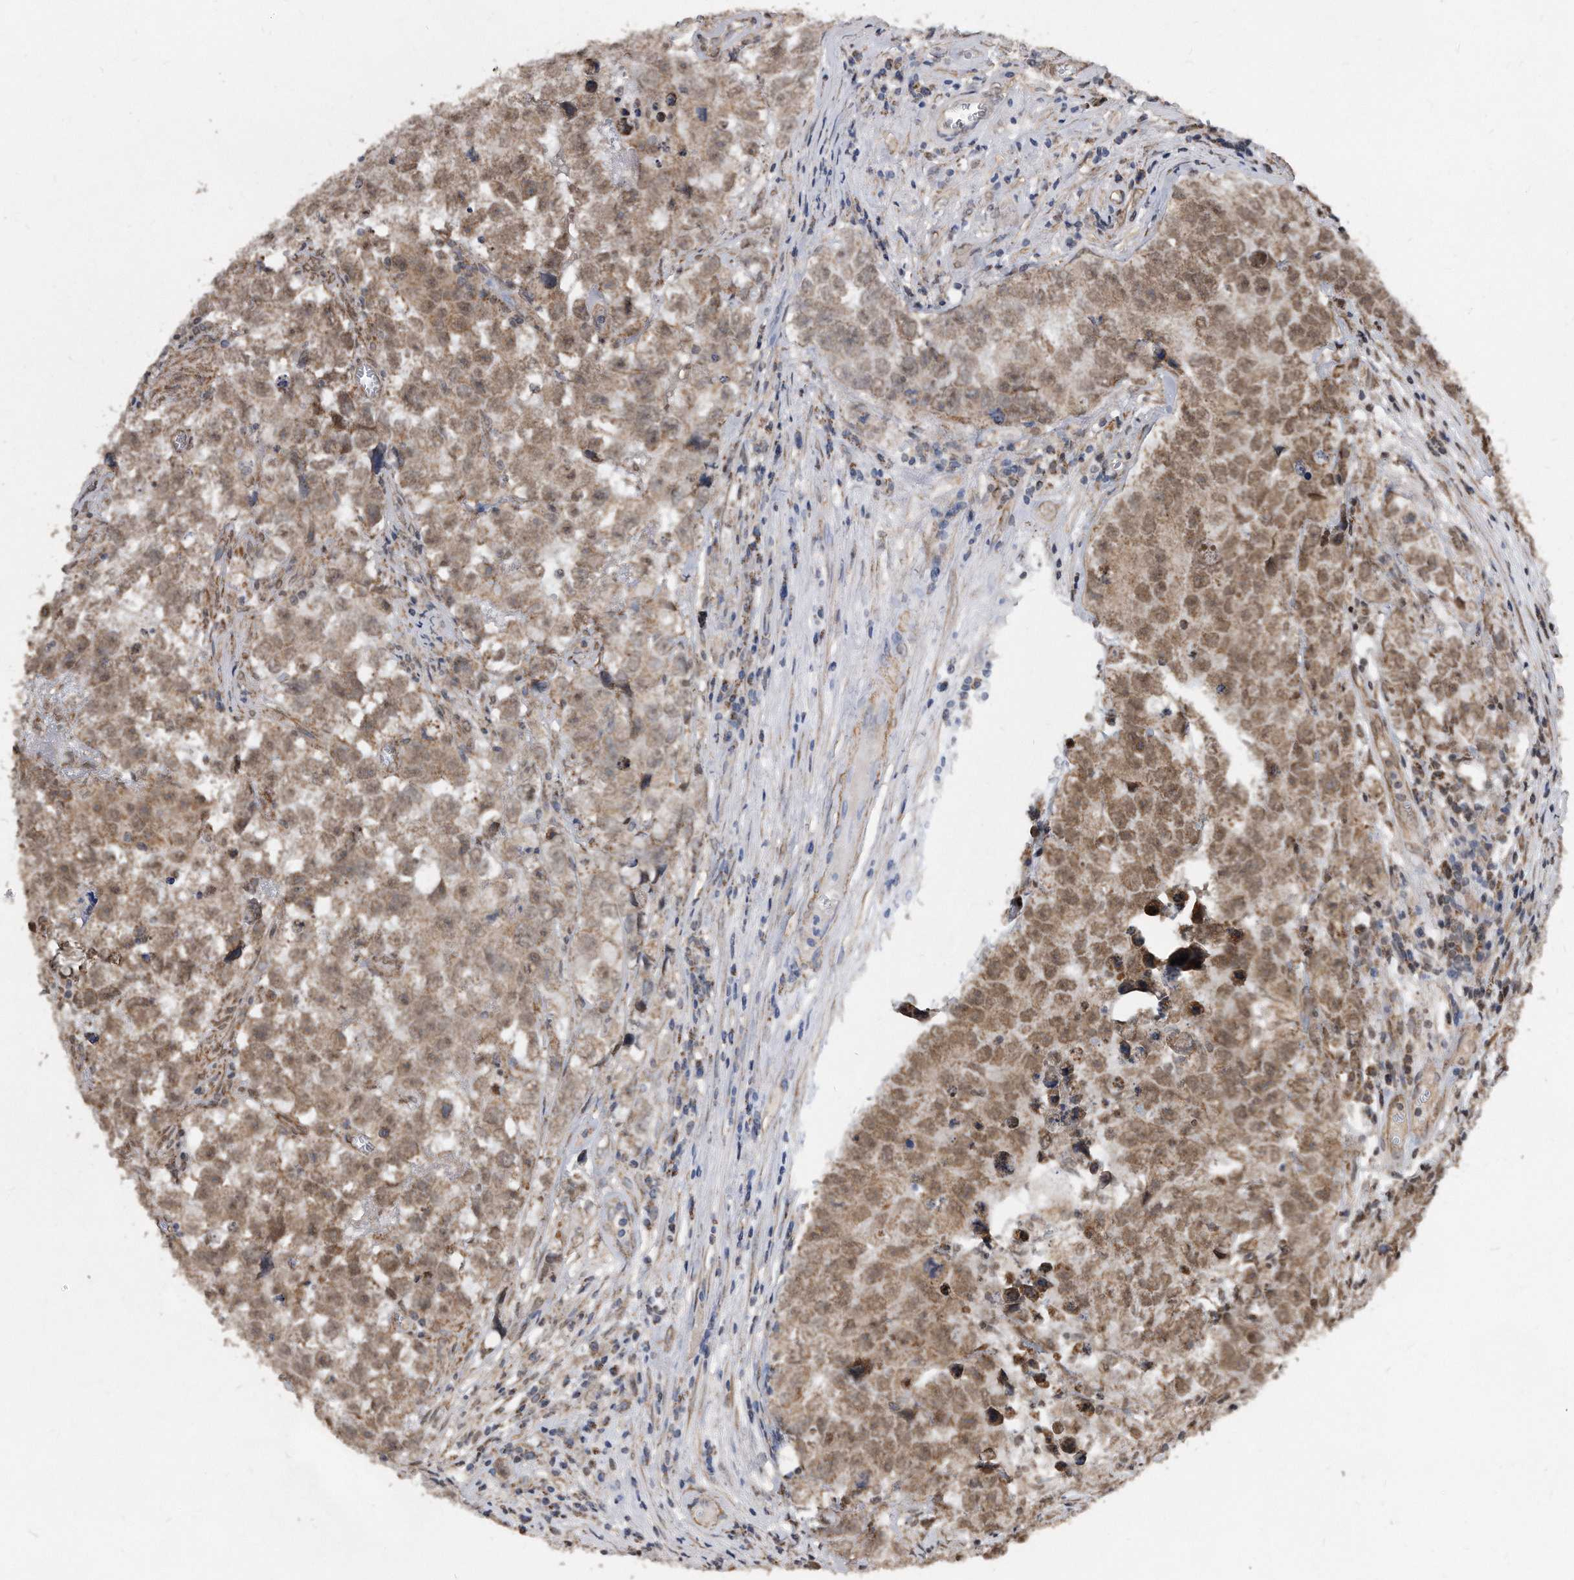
{"staining": {"intensity": "moderate", "quantity": ">75%", "location": "cytoplasmic/membranous,nuclear"}, "tissue": "testis cancer", "cell_type": "Tumor cells", "image_type": "cancer", "snomed": [{"axis": "morphology", "description": "Seminoma, NOS"}, {"axis": "morphology", "description": "Carcinoma, Embryonal, NOS"}, {"axis": "topography", "description": "Testis"}], "caption": "The immunohistochemical stain shows moderate cytoplasmic/membranous and nuclear staining in tumor cells of testis seminoma tissue.", "gene": "DUSP22", "patient": {"sex": "male", "age": 43}}